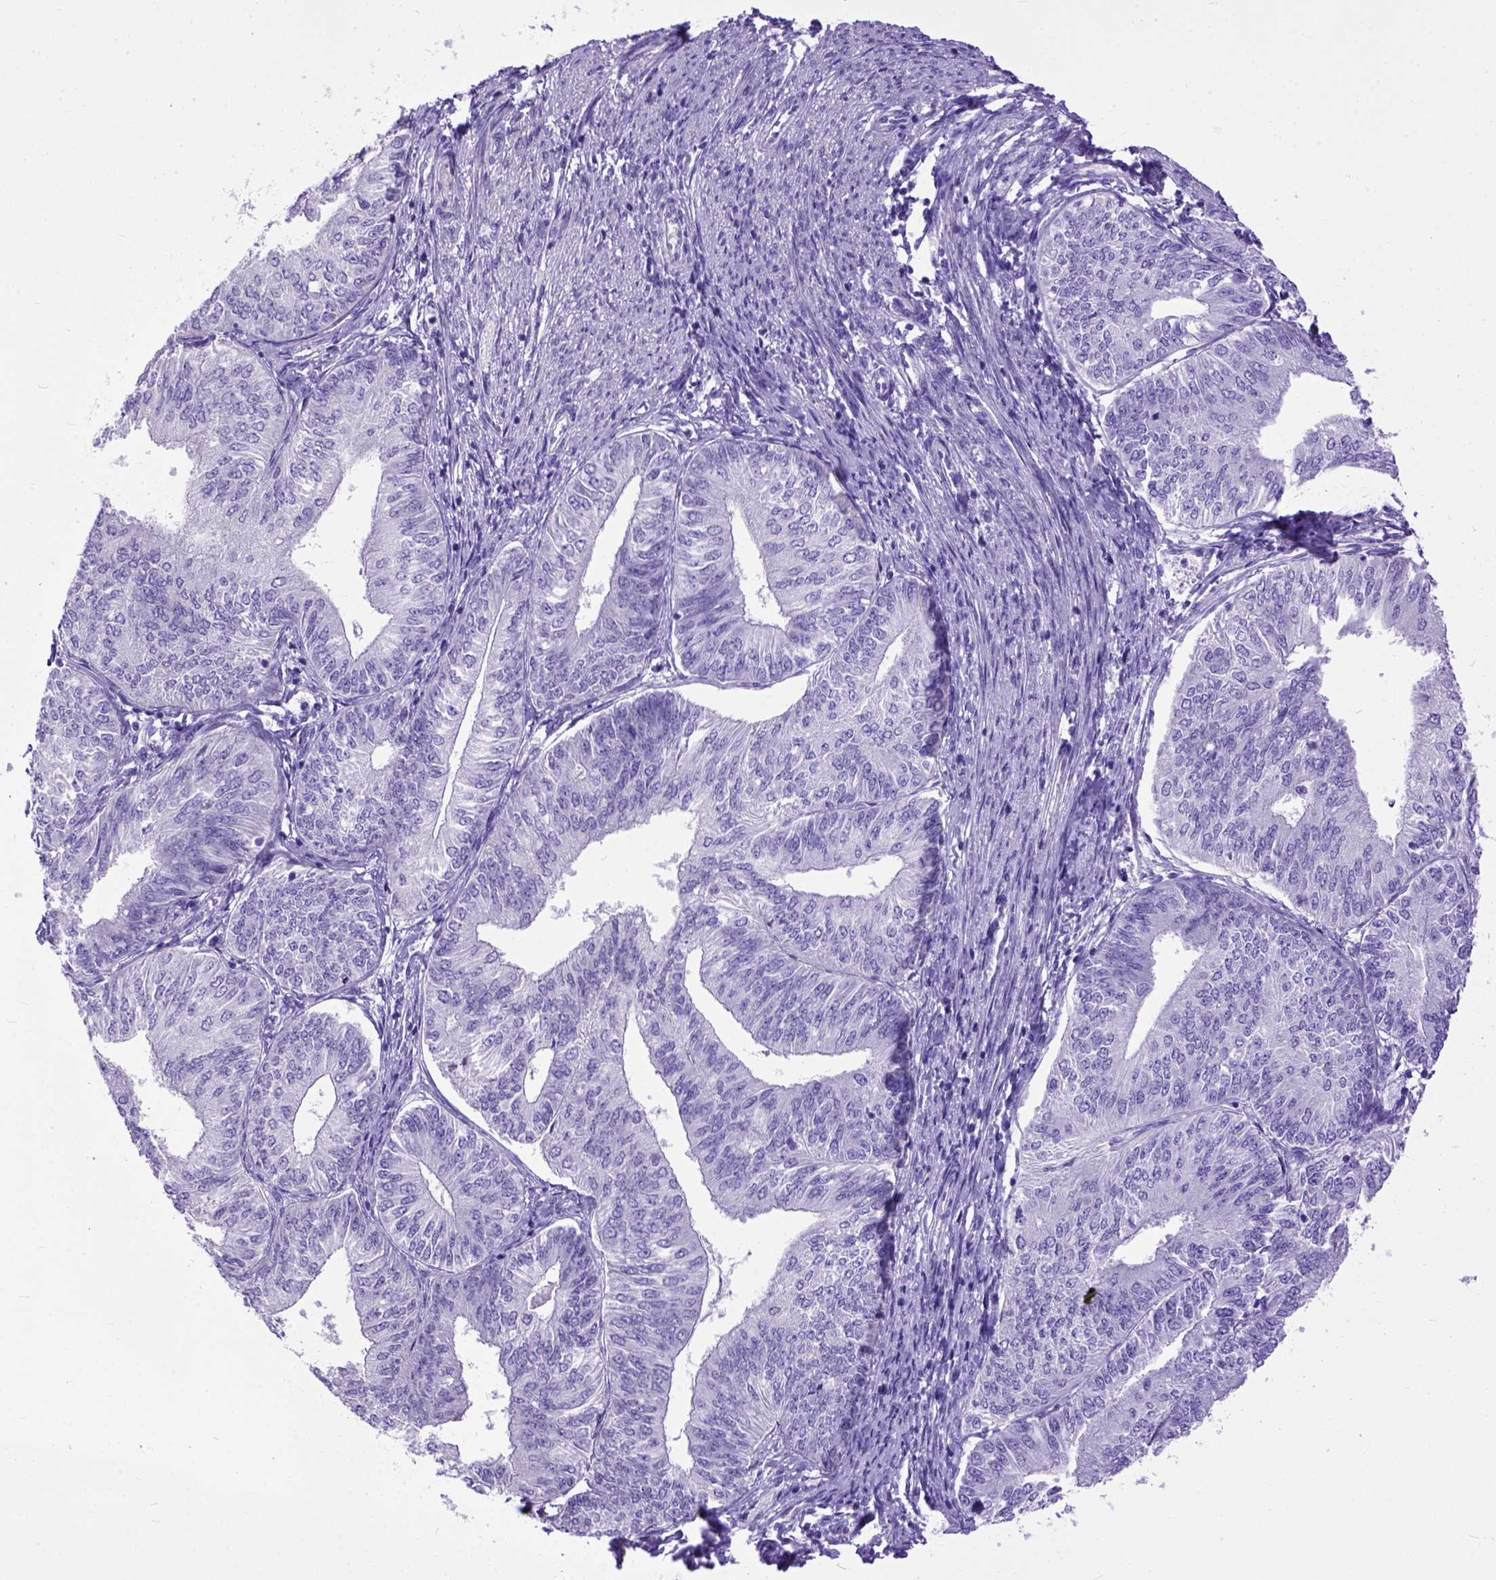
{"staining": {"intensity": "negative", "quantity": "none", "location": "none"}, "tissue": "endometrial cancer", "cell_type": "Tumor cells", "image_type": "cancer", "snomed": [{"axis": "morphology", "description": "Adenocarcinoma, NOS"}, {"axis": "topography", "description": "Endometrium"}], "caption": "High power microscopy image of an immunohistochemistry image of adenocarcinoma (endometrial), revealing no significant positivity in tumor cells.", "gene": "CRB1", "patient": {"sex": "female", "age": 58}}